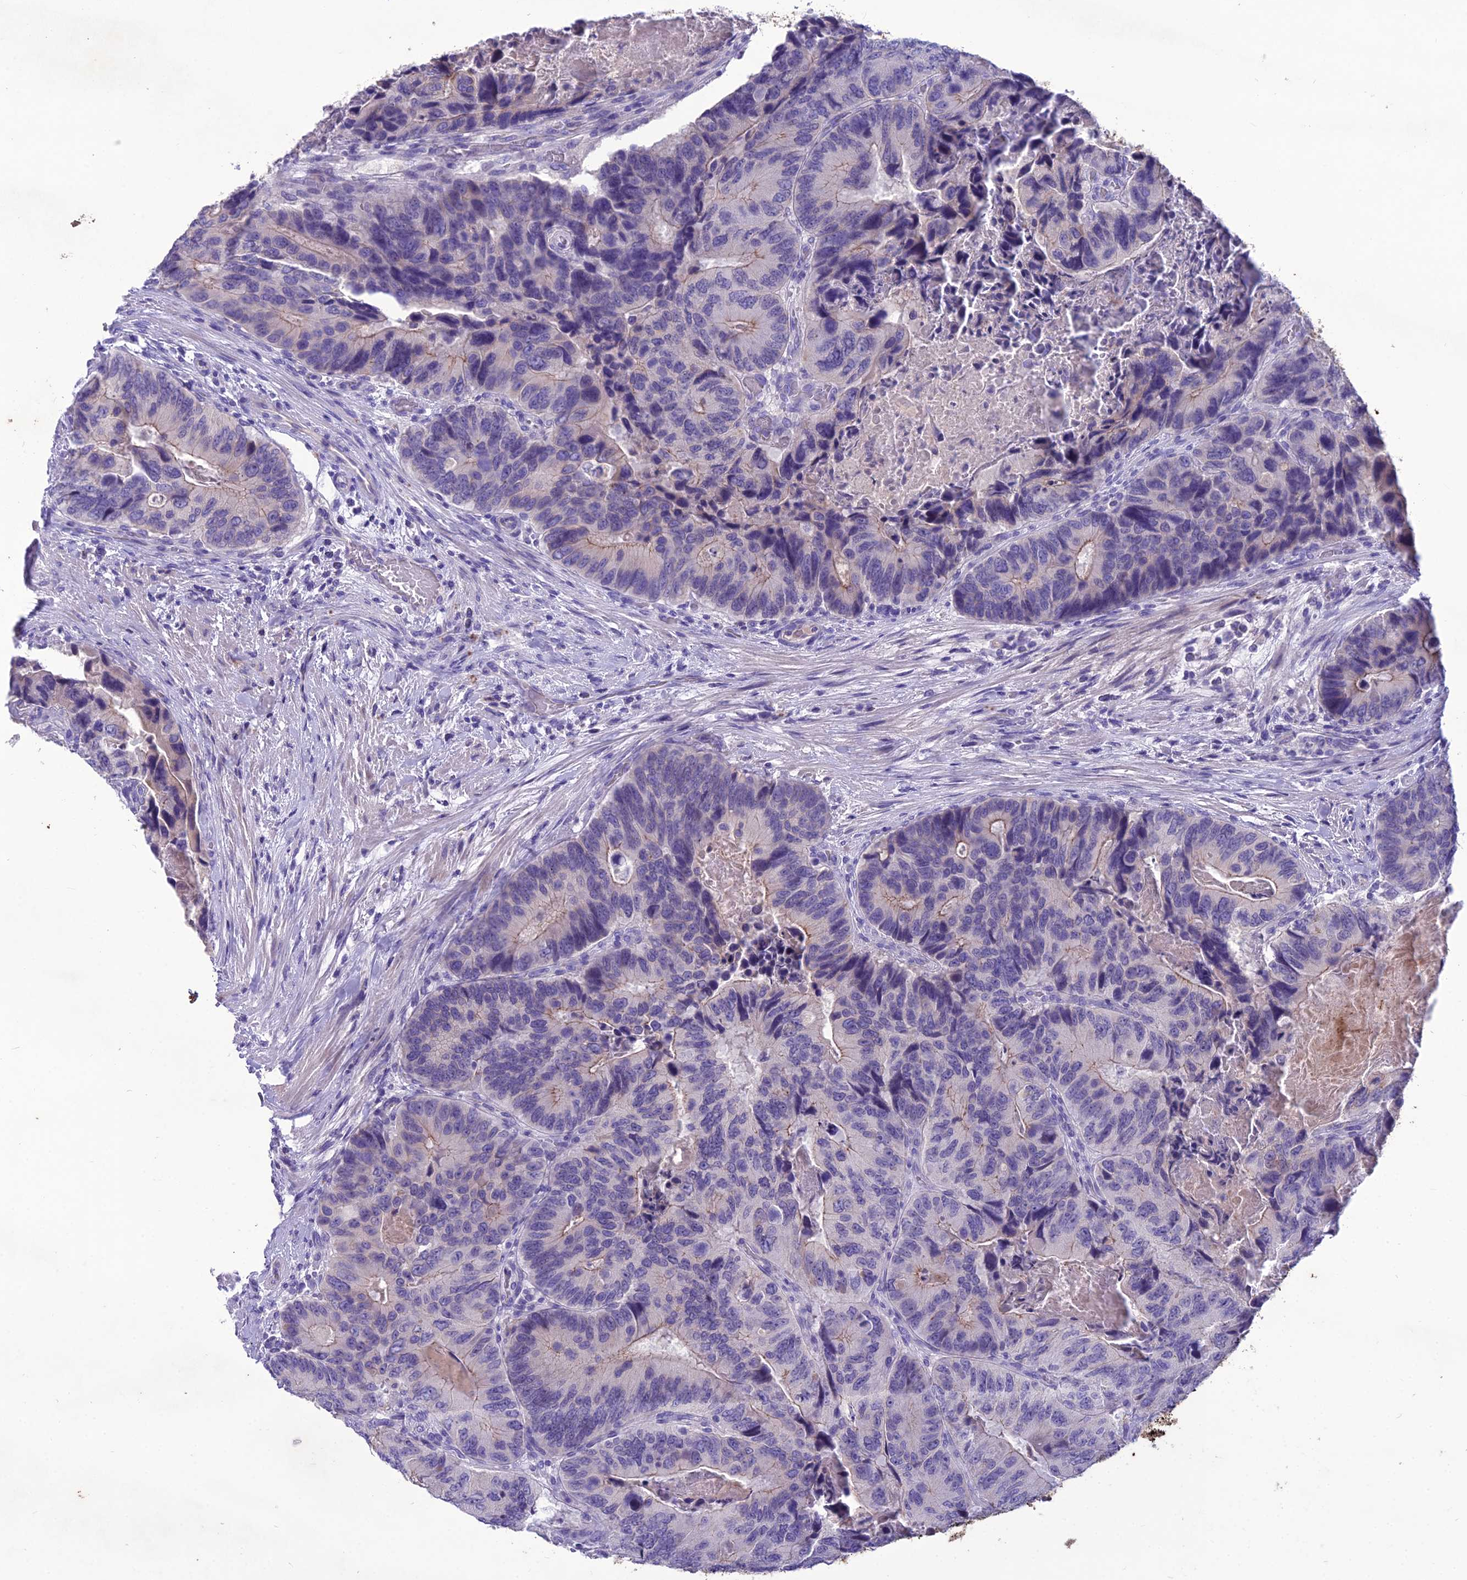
{"staining": {"intensity": "moderate", "quantity": "<25%", "location": "cytoplasmic/membranous"}, "tissue": "colorectal cancer", "cell_type": "Tumor cells", "image_type": "cancer", "snomed": [{"axis": "morphology", "description": "Adenocarcinoma, NOS"}, {"axis": "topography", "description": "Colon"}], "caption": "Adenocarcinoma (colorectal) stained with a brown dye shows moderate cytoplasmic/membranous positive positivity in approximately <25% of tumor cells.", "gene": "IFT172", "patient": {"sex": "male", "age": 84}}